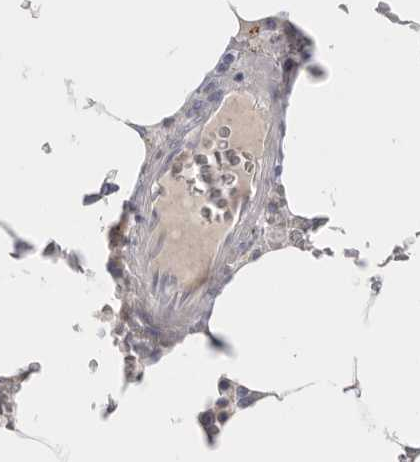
{"staining": {"intensity": "moderate", "quantity": "25%-75%", "location": "cytoplasmic/membranous"}, "tissue": "bone marrow", "cell_type": "Hematopoietic cells", "image_type": "normal", "snomed": [{"axis": "morphology", "description": "Normal tissue, NOS"}, {"axis": "topography", "description": "Bone marrow"}], "caption": "IHC (DAB) staining of unremarkable human bone marrow exhibits moderate cytoplasmic/membranous protein staining in approximately 25%-75% of hematopoietic cells.", "gene": "CCDC126", "patient": {"sex": "male", "age": 70}}